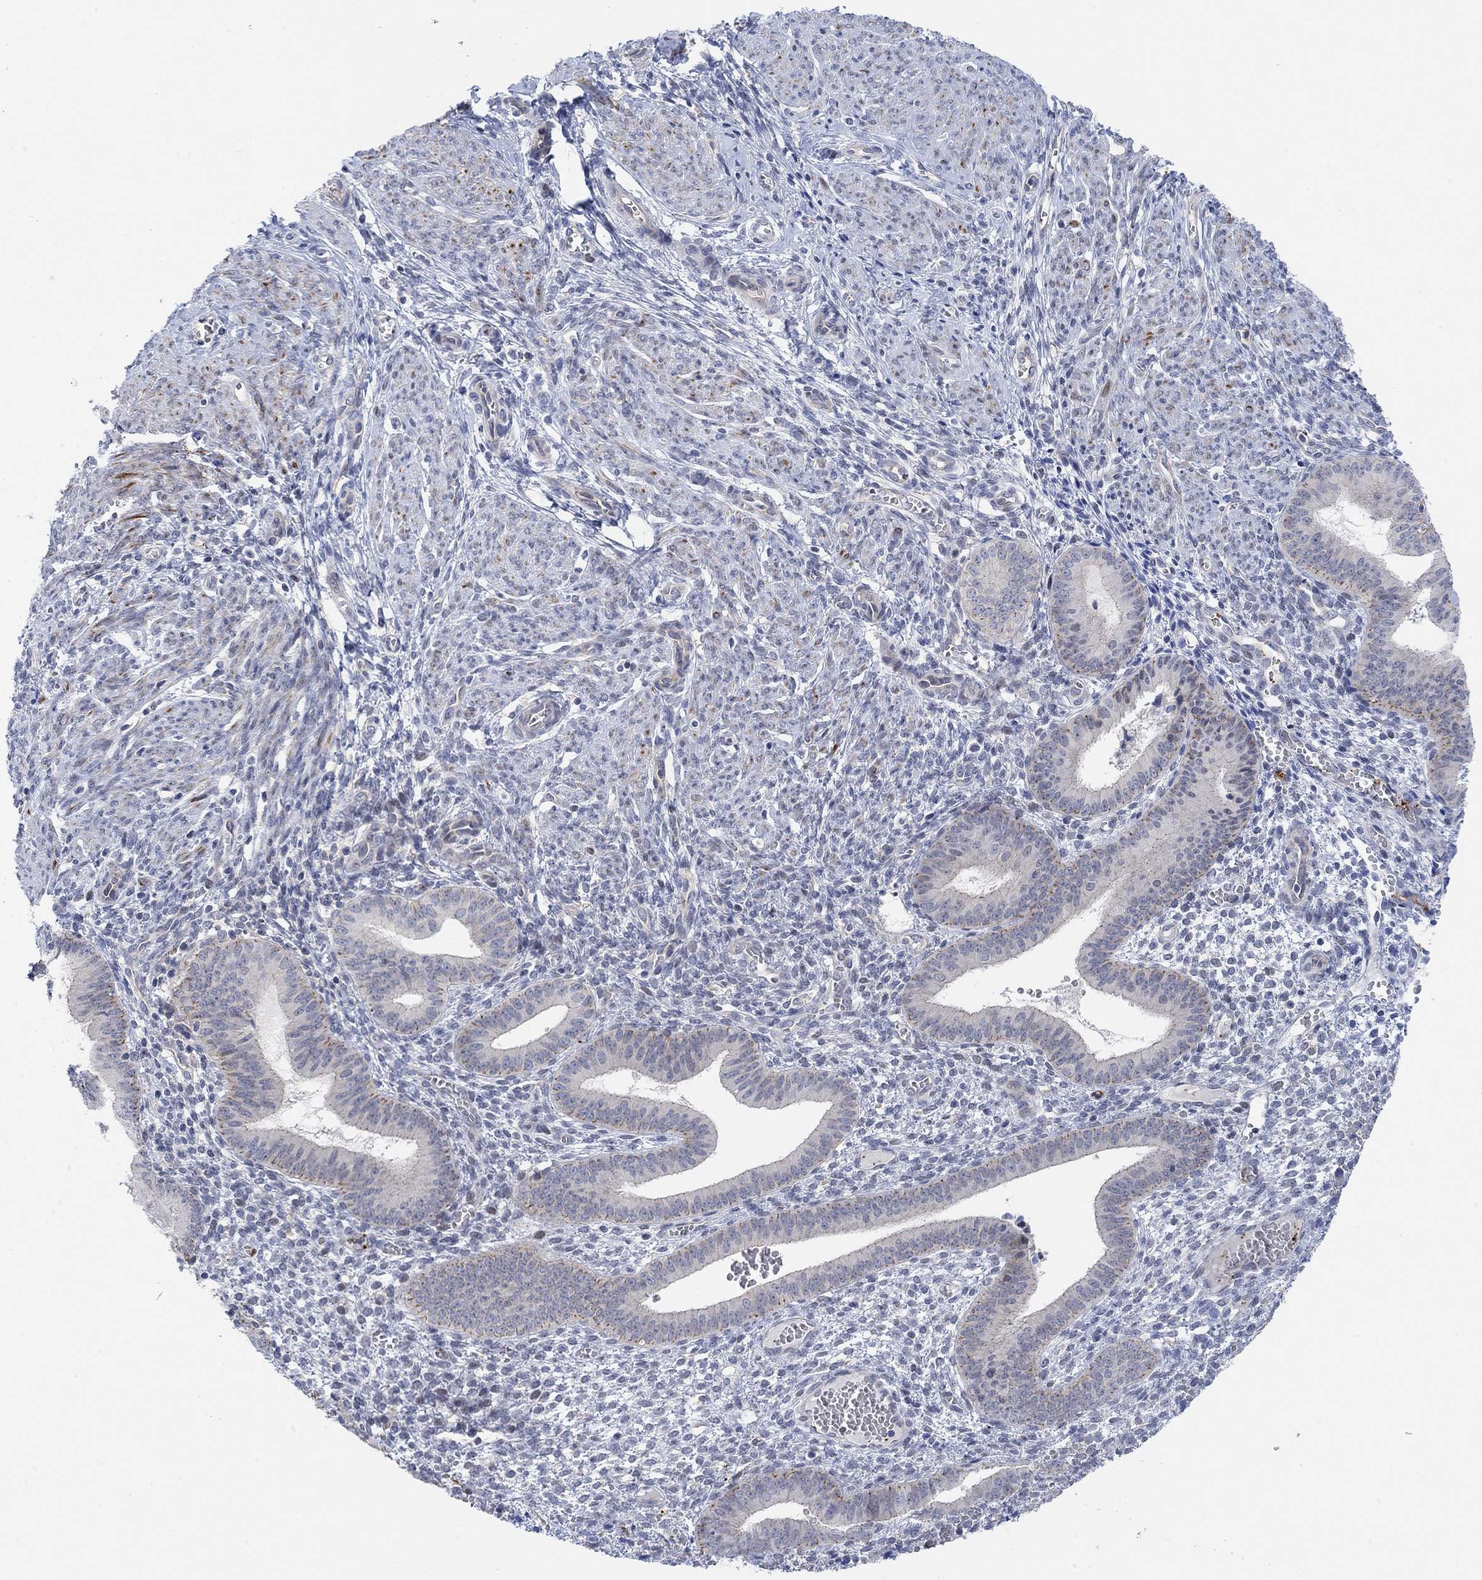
{"staining": {"intensity": "negative", "quantity": "none", "location": "none"}, "tissue": "endometrium", "cell_type": "Cells in endometrial stroma", "image_type": "normal", "snomed": [{"axis": "morphology", "description": "Normal tissue, NOS"}, {"axis": "topography", "description": "Endometrium"}], "caption": "A high-resolution photomicrograph shows IHC staining of unremarkable endometrium, which displays no significant staining in cells in endometrial stroma.", "gene": "PMFBP1", "patient": {"sex": "female", "age": 42}}